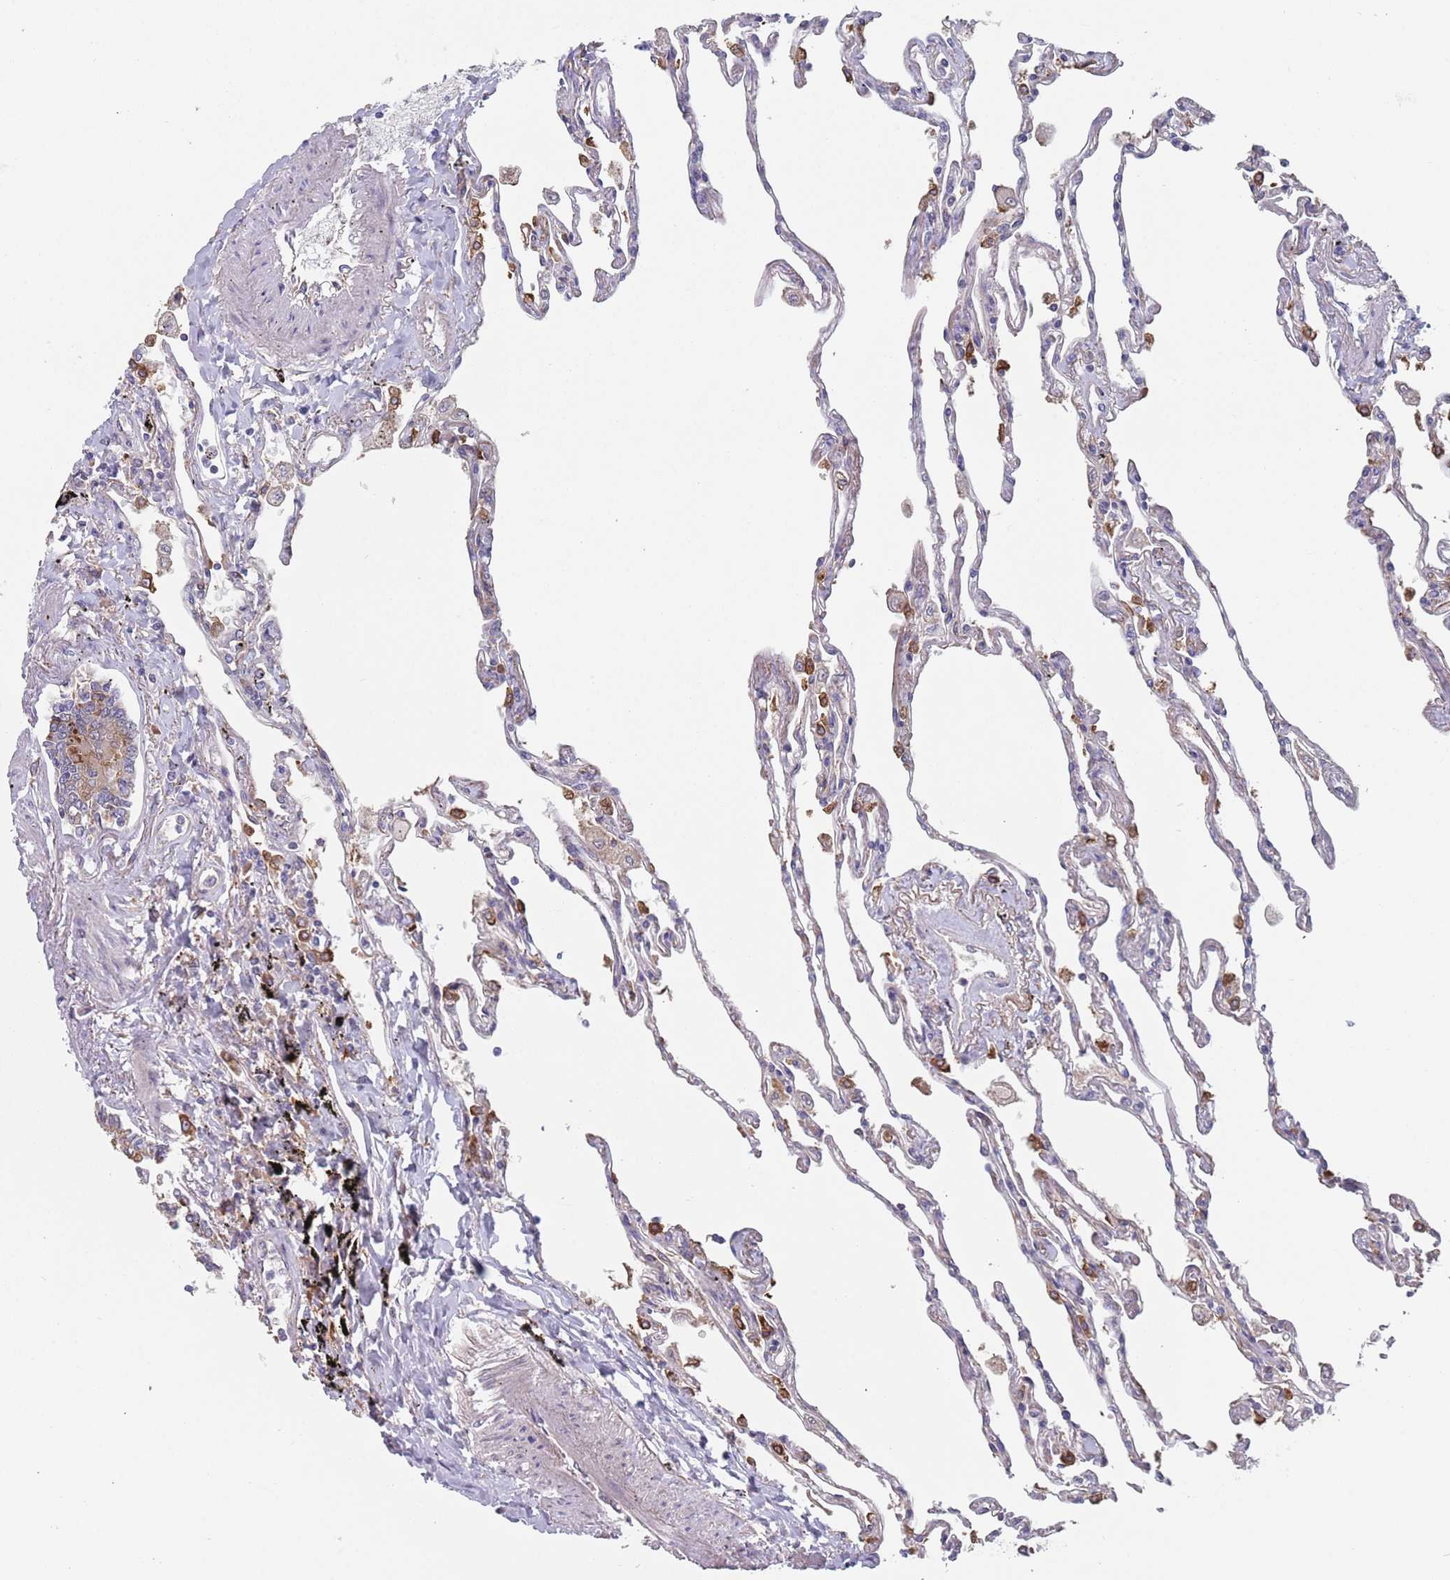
{"staining": {"intensity": "moderate", "quantity": "<25%", "location": "cytoplasmic/membranous"}, "tissue": "lung", "cell_type": "Alveolar cells", "image_type": "normal", "snomed": [{"axis": "morphology", "description": "Normal tissue, NOS"}, {"axis": "topography", "description": "Lung"}], "caption": "DAB immunohistochemical staining of unremarkable human lung shows moderate cytoplasmic/membranous protein staining in approximately <25% of alveolar cells.", "gene": "ZNF140", "patient": {"sex": "female", "age": 67}}